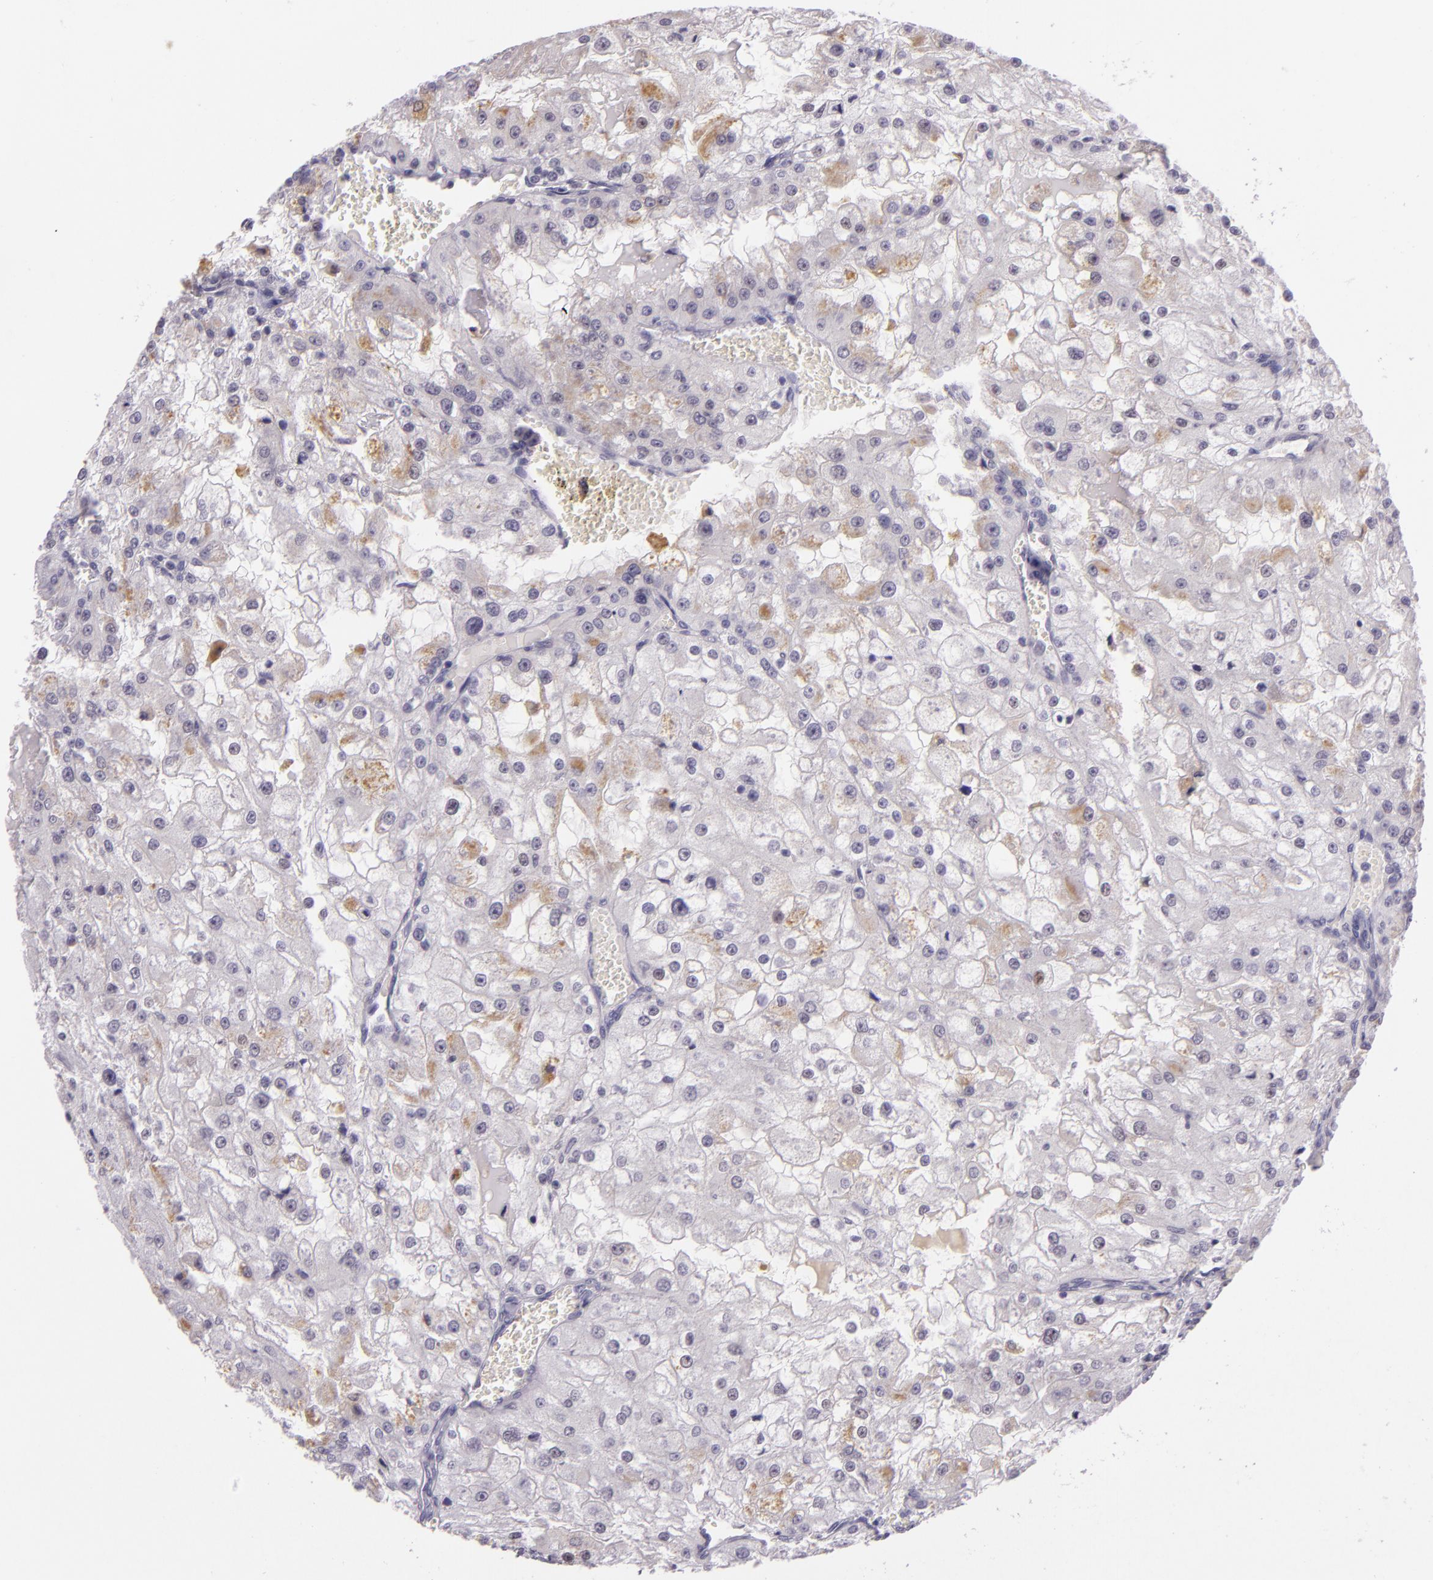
{"staining": {"intensity": "negative", "quantity": "none", "location": "none"}, "tissue": "renal cancer", "cell_type": "Tumor cells", "image_type": "cancer", "snomed": [{"axis": "morphology", "description": "Adenocarcinoma, NOS"}, {"axis": "topography", "description": "Kidney"}], "caption": "Immunohistochemical staining of renal cancer (adenocarcinoma) displays no significant staining in tumor cells.", "gene": "CHEK2", "patient": {"sex": "female", "age": 74}}